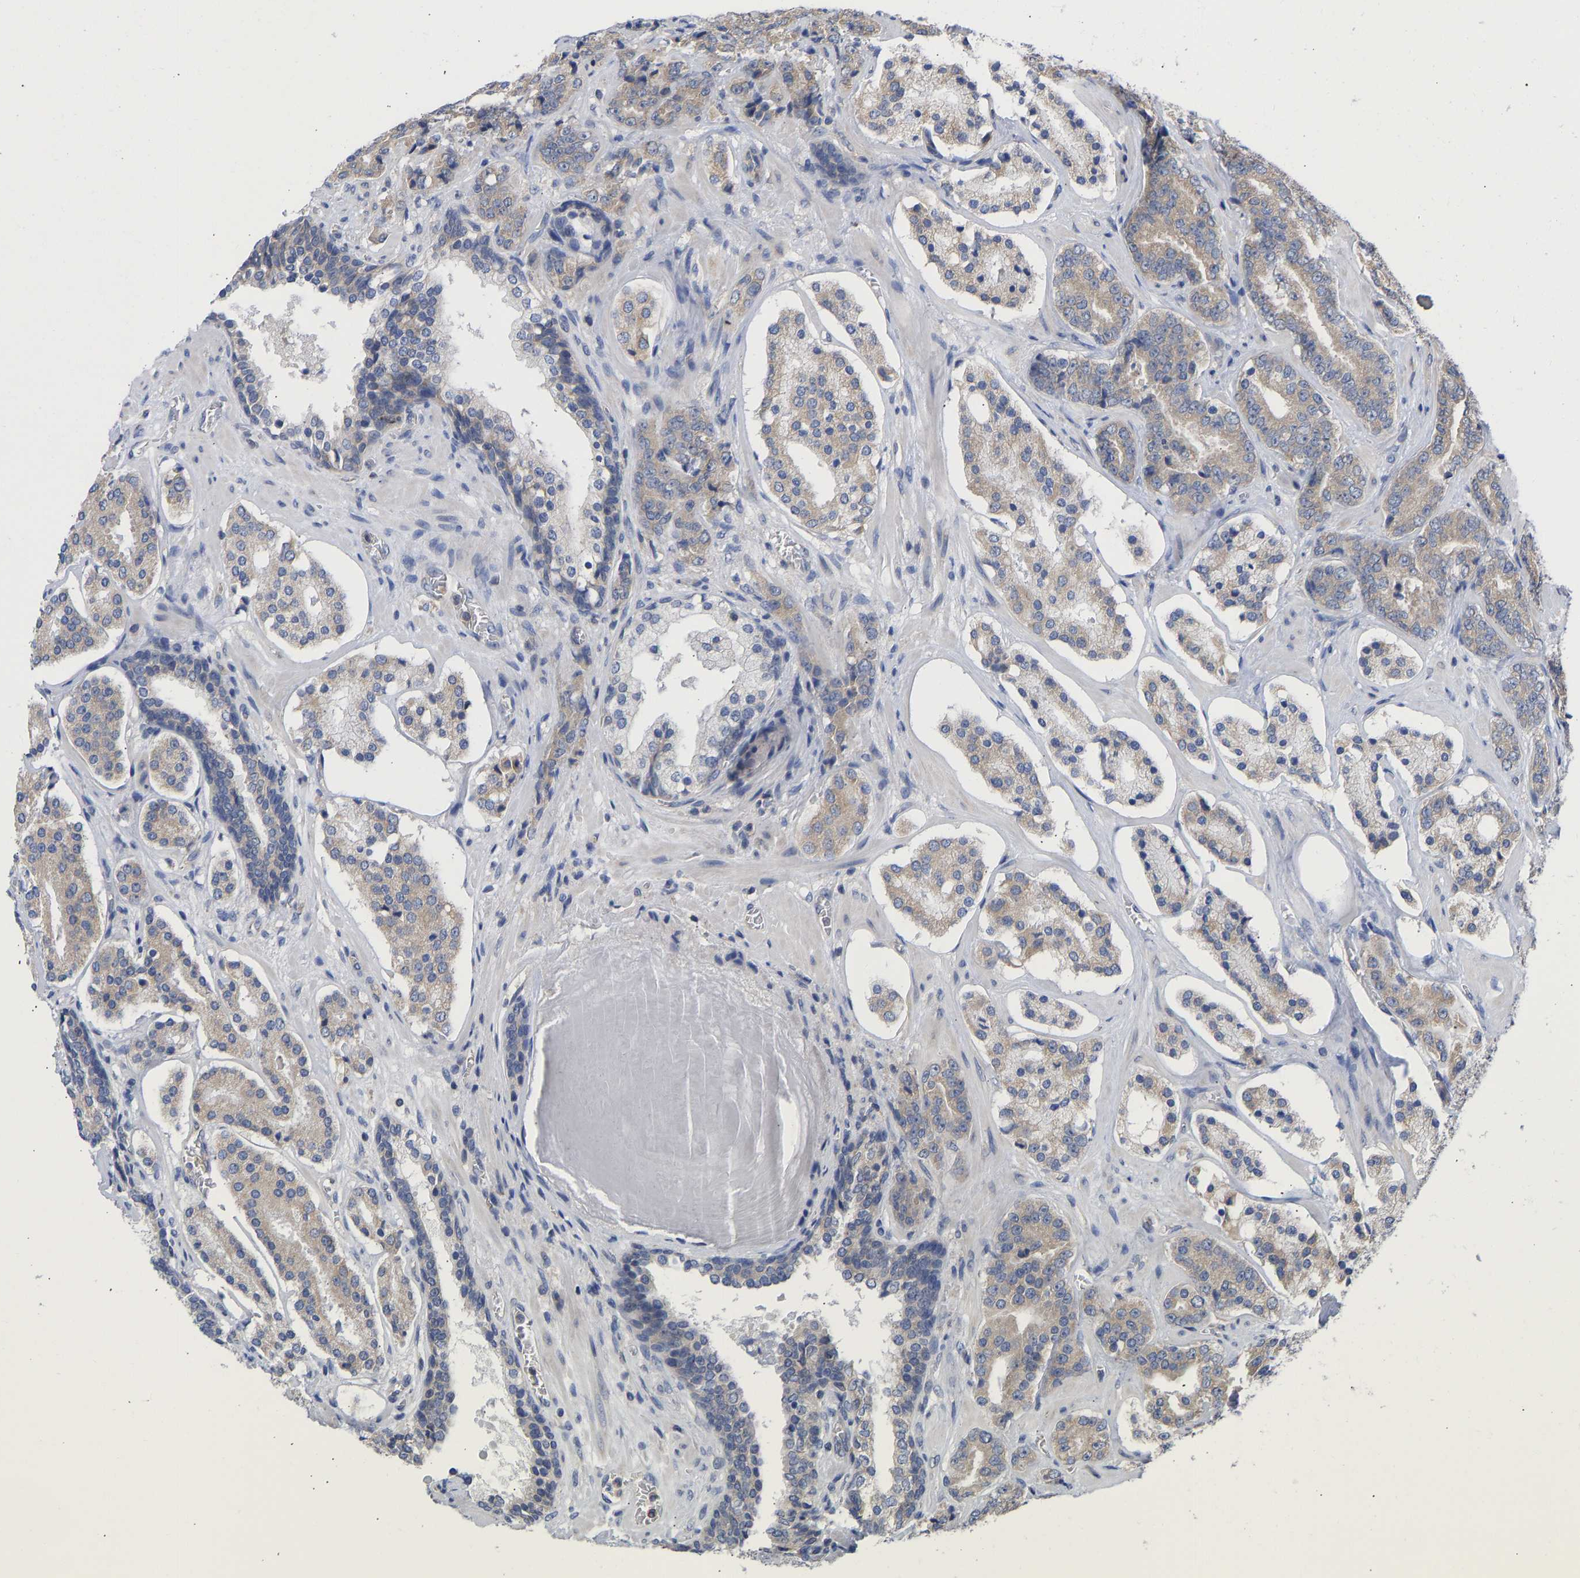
{"staining": {"intensity": "weak", "quantity": ">75%", "location": "cytoplasmic/membranous"}, "tissue": "prostate cancer", "cell_type": "Tumor cells", "image_type": "cancer", "snomed": [{"axis": "morphology", "description": "Adenocarcinoma, High grade"}, {"axis": "topography", "description": "Prostate"}], "caption": "Weak cytoplasmic/membranous protein expression is present in about >75% of tumor cells in prostate cancer (high-grade adenocarcinoma).", "gene": "MAP2K3", "patient": {"sex": "male", "age": 60}}